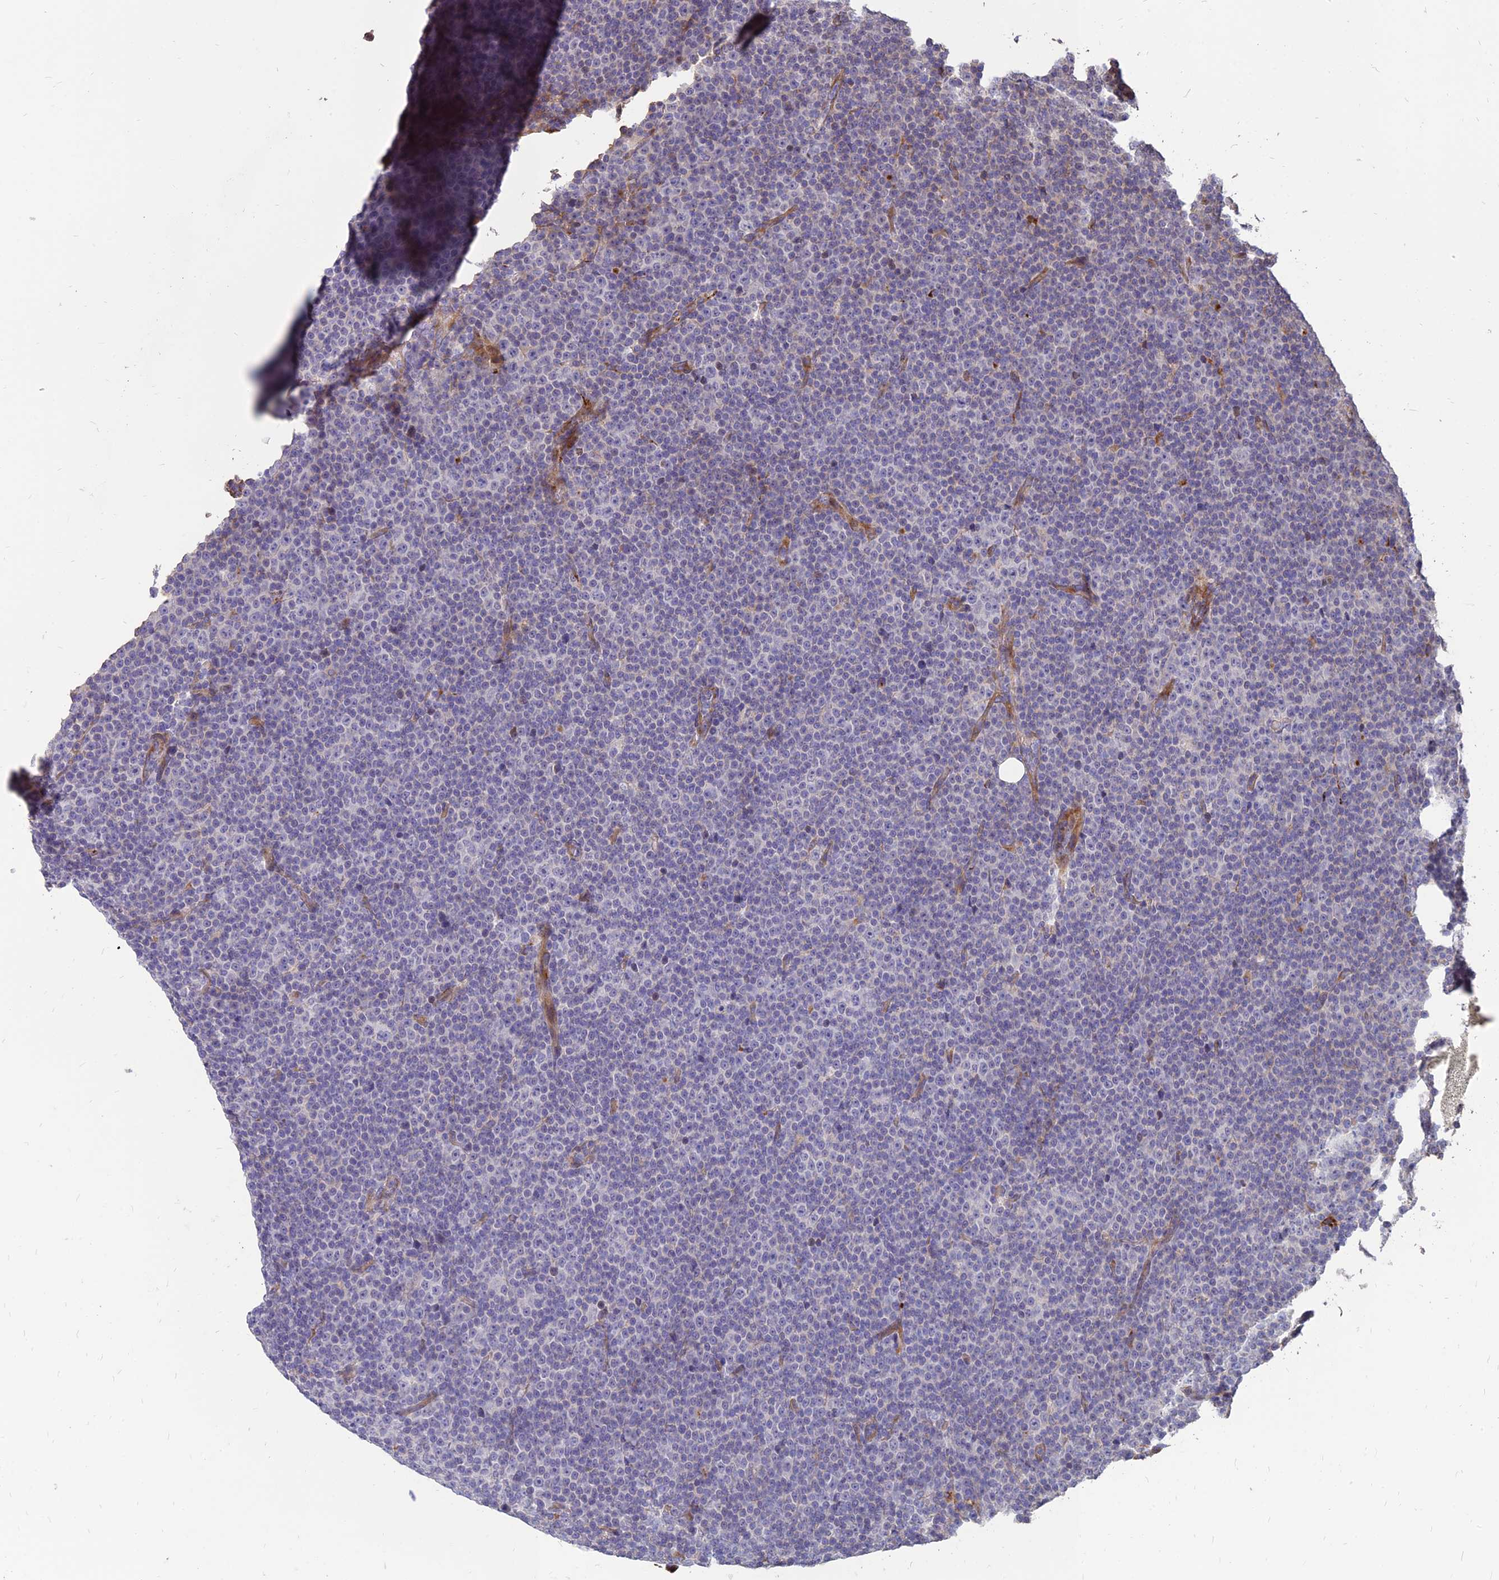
{"staining": {"intensity": "negative", "quantity": "none", "location": "none"}, "tissue": "lymphoma", "cell_type": "Tumor cells", "image_type": "cancer", "snomed": [{"axis": "morphology", "description": "Malignant lymphoma, non-Hodgkin's type, Low grade"}, {"axis": "topography", "description": "Lymph node"}], "caption": "Lymphoma was stained to show a protein in brown. There is no significant positivity in tumor cells. (DAB (3,3'-diaminobenzidine) immunohistochemistry, high magnification).", "gene": "ST3GAL6", "patient": {"sex": "female", "age": 67}}